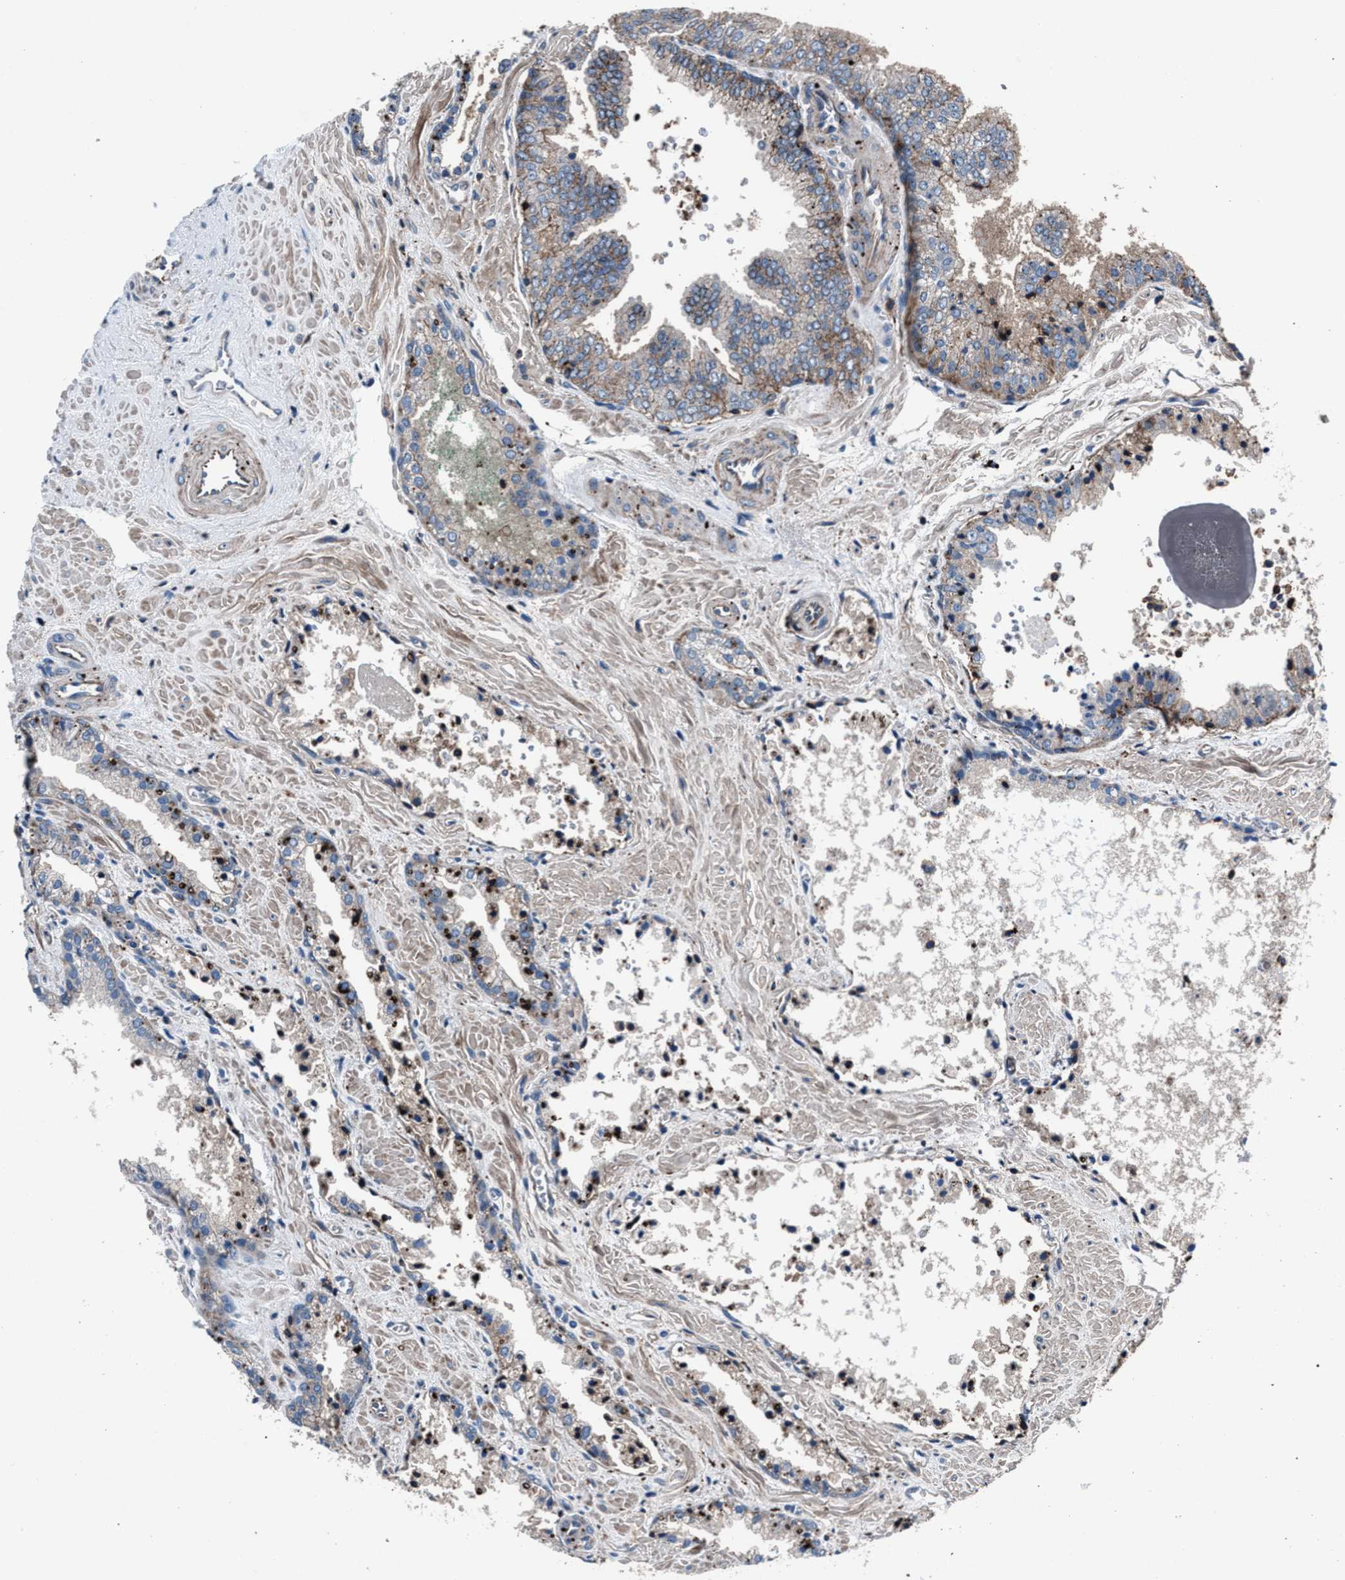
{"staining": {"intensity": "moderate", "quantity": "<25%", "location": "cytoplasmic/membranous"}, "tissue": "prostate cancer", "cell_type": "Tumor cells", "image_type": "cancer", "snomed": [{"axis": "morphology", "description": "Adenocarcinoma, Low grade"}, {"axis": "topography", "description": "Prostate"}], "caption": "High-magnification brightfield microscopy of prostate cancer stained with DAB (brown) and counterstained with hematoxylin (blue). tumor cells exhibit moderate cytoplasmic/membranous staining is identified in about<25% of cells. (DAB IHC with brightfield microscopy, high magnification).", "gene": "MFSD11", "patient": {"sex": "male", "age": 71}}